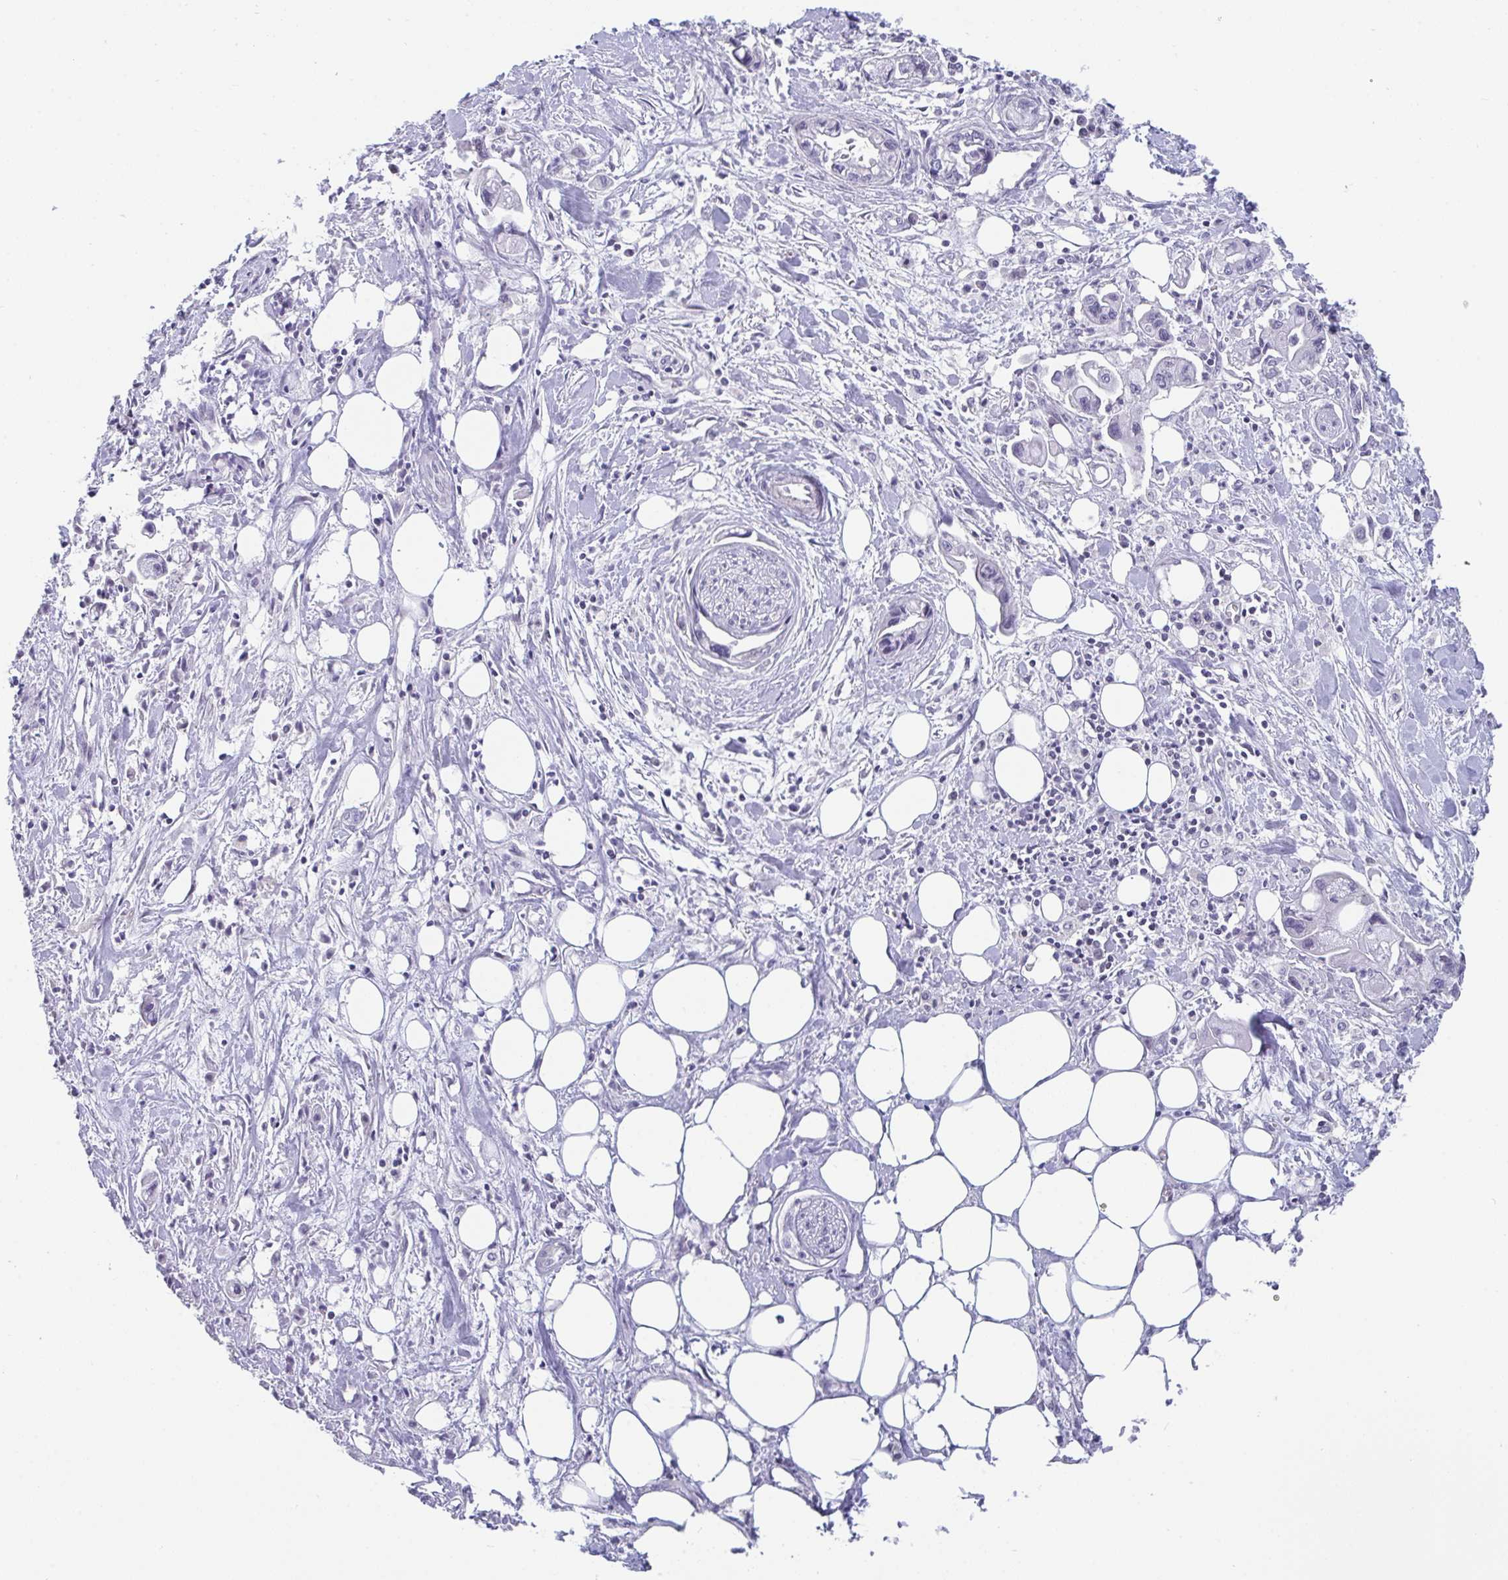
{"staining": {"intensity": "negative", "quantity": "none", "location": "none"}, "tissue": "pancreatic cancer", "cell_type": "Tumor cells", "image_type": "cancer", "snomed": [{"axis": "morphology", "description": "Adenocarcinoma, NOS"}, {"axis": "topography", "description": "Pancreas"}], "caption": "Tumor cells are negative for protein expression in human pancreatic cancer.", "gene": "BMAL2", "patient": {"sex": "male", "age": 61}}